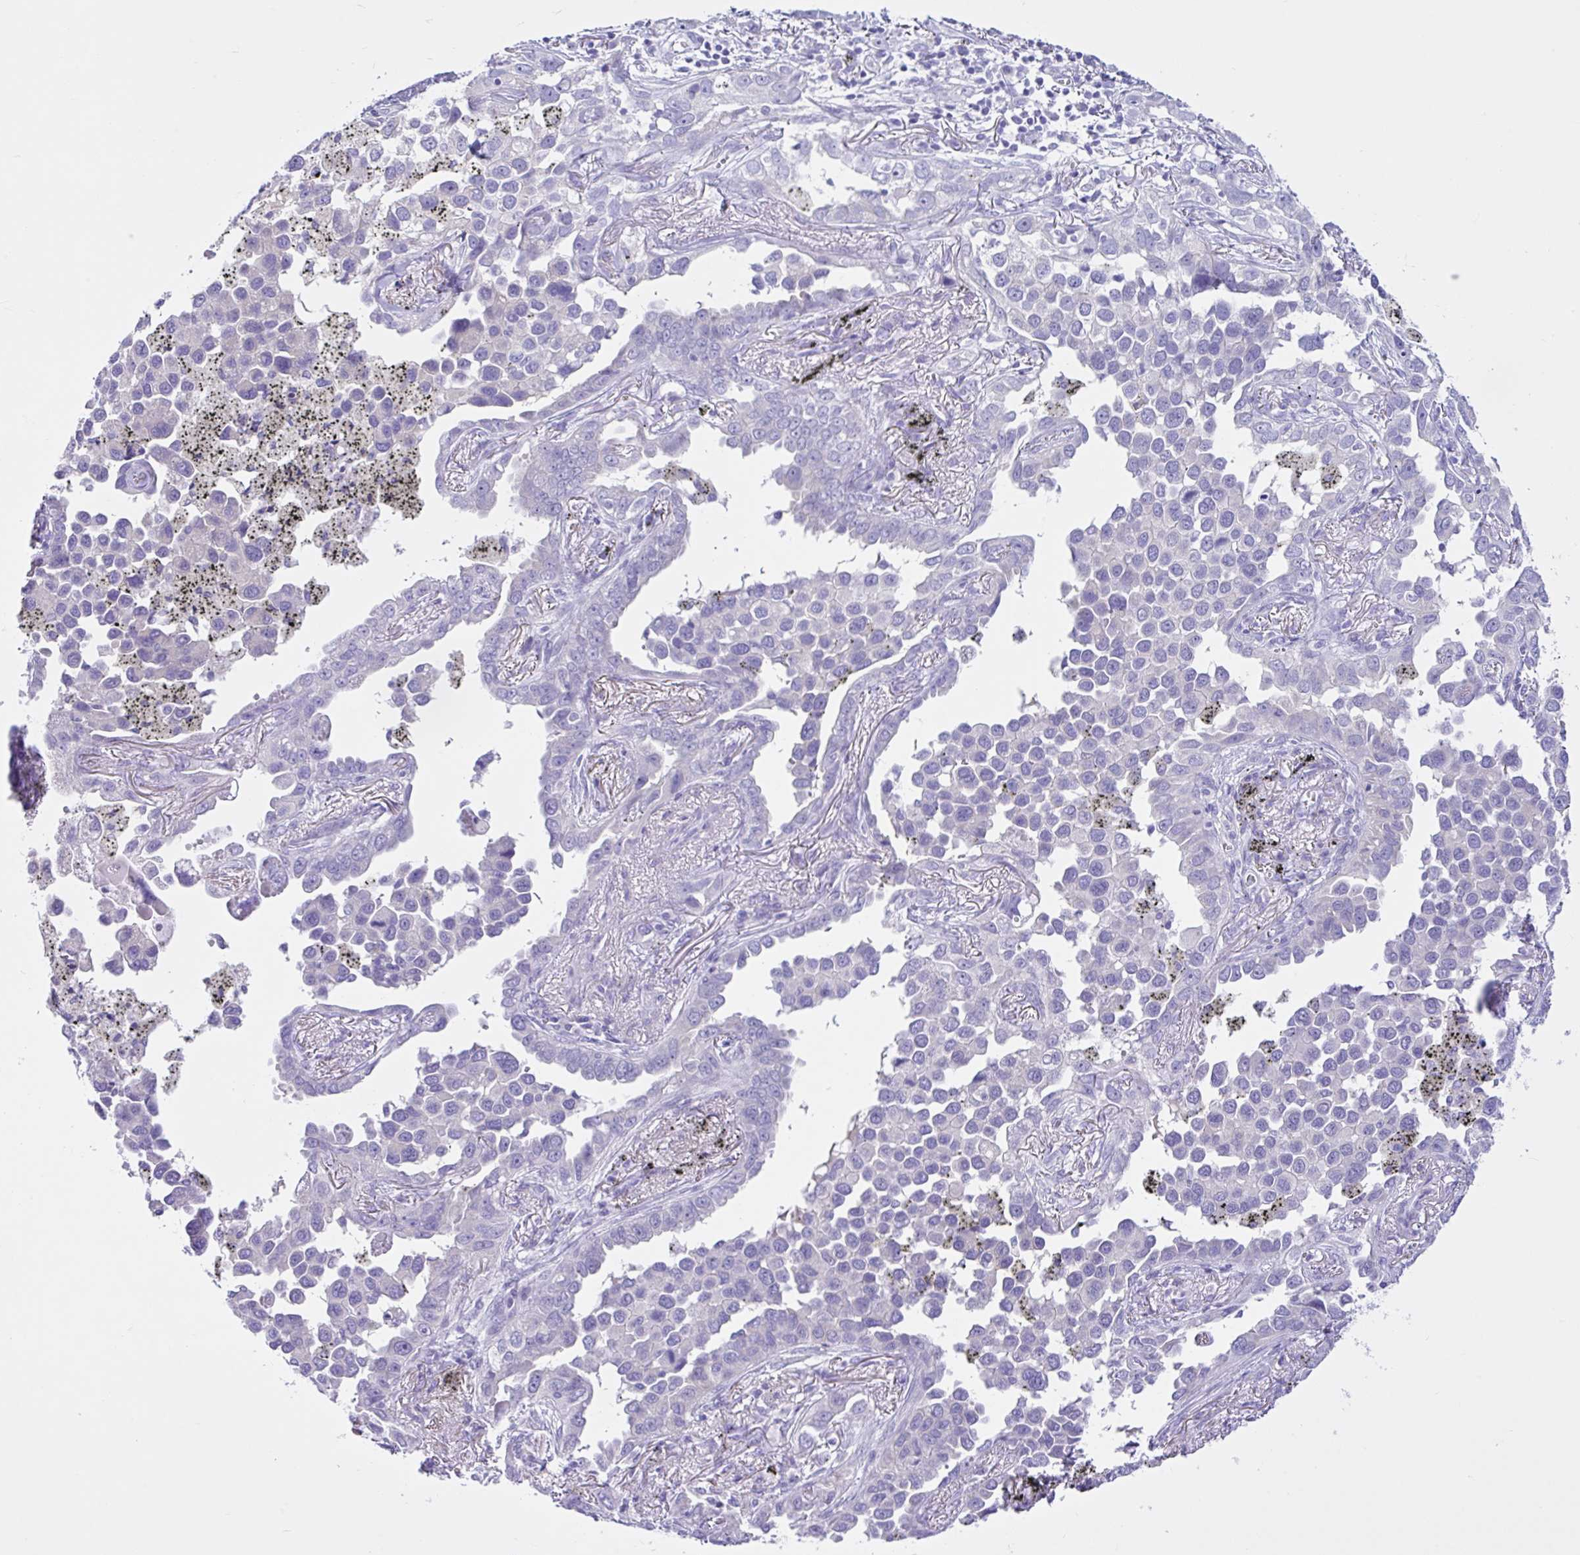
{"staining": {"intensity": "negative", "quantity": "none", "location": "none"}, "tissue": "lung cancer", "cell_type": "Tumor cells", "image_type": "cancer", "snomed": [{"axis": "morphology", "description": "Adenocarcinoma, NOS"}, {"axis": "topography", "description": "Lung"}], "caption": "IHC photomicrograph of lung cancer (adenocarcinoma) stained for a protein (brown), which reveals no staining in tumor cells. (DAB (3,3'-diaminobenzidine) immunohistochemistry (IHC) visualized using brightfield microscopy, high magnification).", "gene": "CYP19A1", "patient": {"sex": "male", "age": 67}}